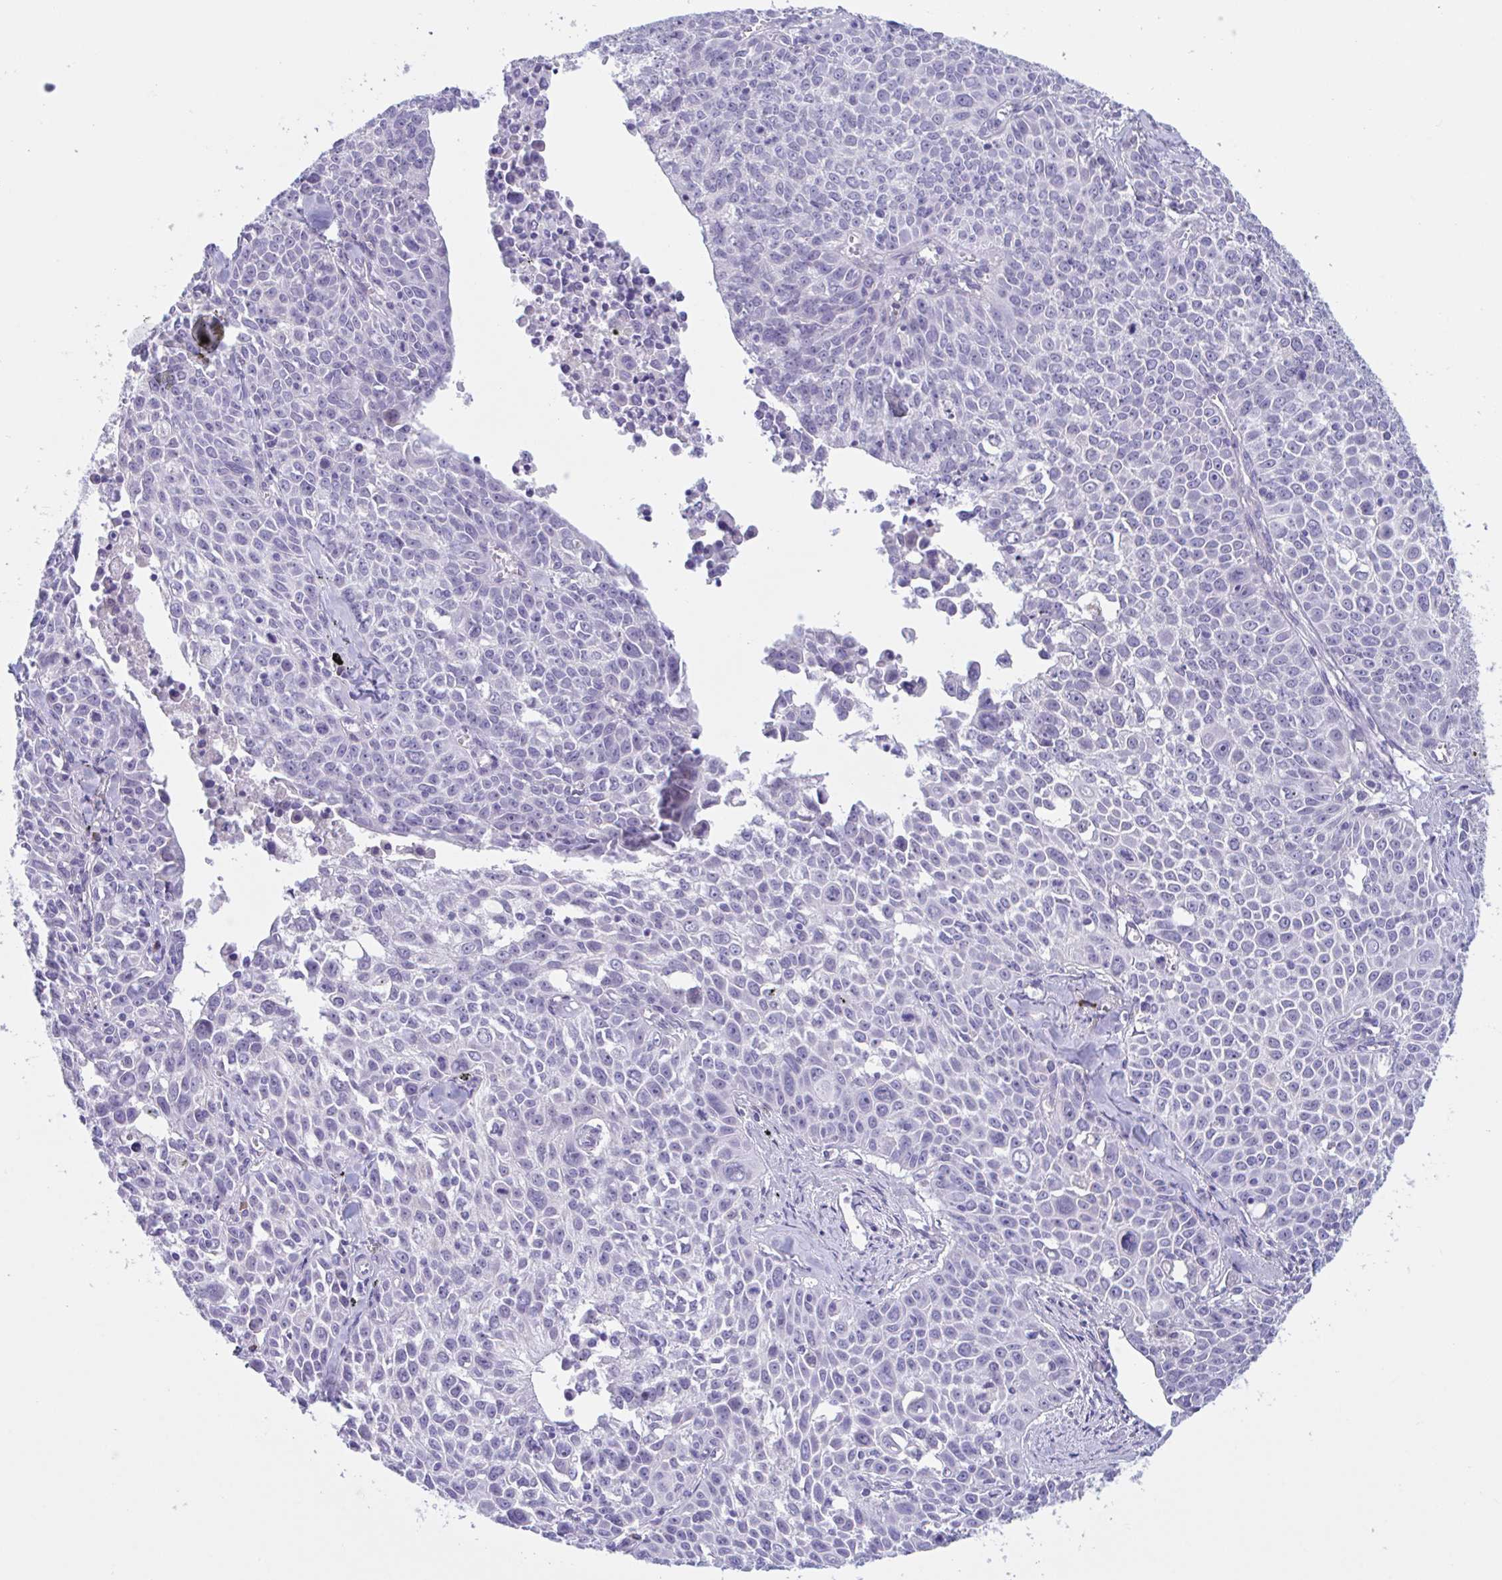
{"staining": {"intensity": "negative", "quantity": "none", "location": "none"}, "tissue": "lung cancer", "cell_type": "Tumor cells", "image_type": "cancer", "snomed": [{"axis": "morphology", "description": "Squamous cell carcinoma, NOS"}, {"axis": "morphology", "description": "Squamous cell carcinoma, metastatic, NOS"}, {"axis": "topography", "description": "Lymph node"}, {"axis": "topography", "description": "Lung"}], "caption": "Tumor cells are negative for protein expression in human lung cancer (metastatic squamous cell carcinoma).", "gene": "MS4A14", "patient": {"sex": "female", "age": 62}}